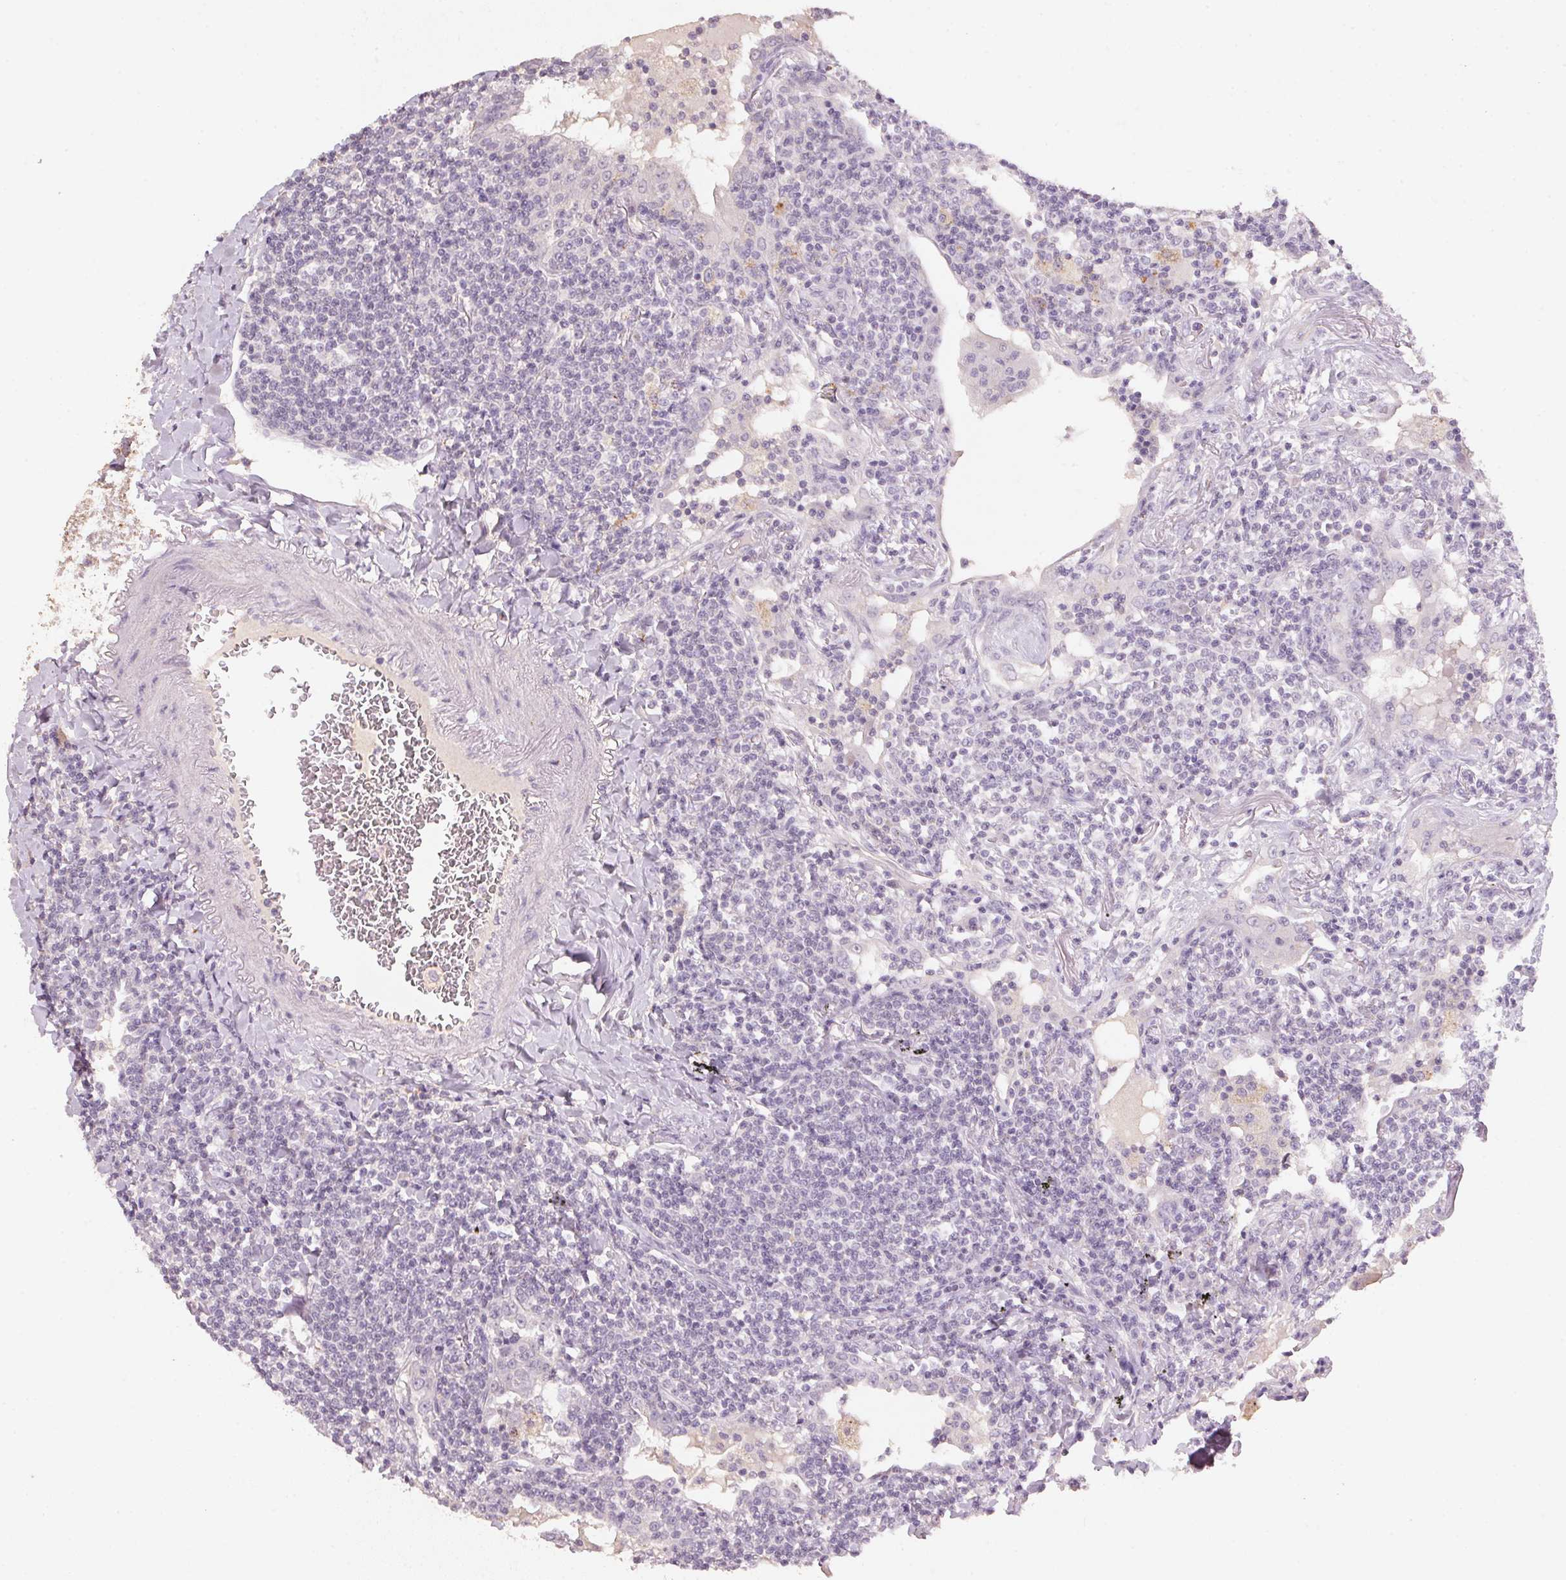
{"staining": {"intensity": "negative", "quantity": "none", "location": "none"}, "tissue": "lymphoma", "cell_type": "Tumor cells", "image_type": "cancer", "snomed": [{"axis": "morphology", "description": "Malignant lymphoma, non-Hodgkin's type, Low grade"}, {"axis": "topography", "description": "Lung"}], "caption": "A photomicrograph of human lymphoma is negative for staining in tumor cells. (DAB (3,3'-diaminobenzidine) IHC with hematoxylin counter stain).", "gene": "CXCL5", "patient": {"sex": "female", "age": 71}}